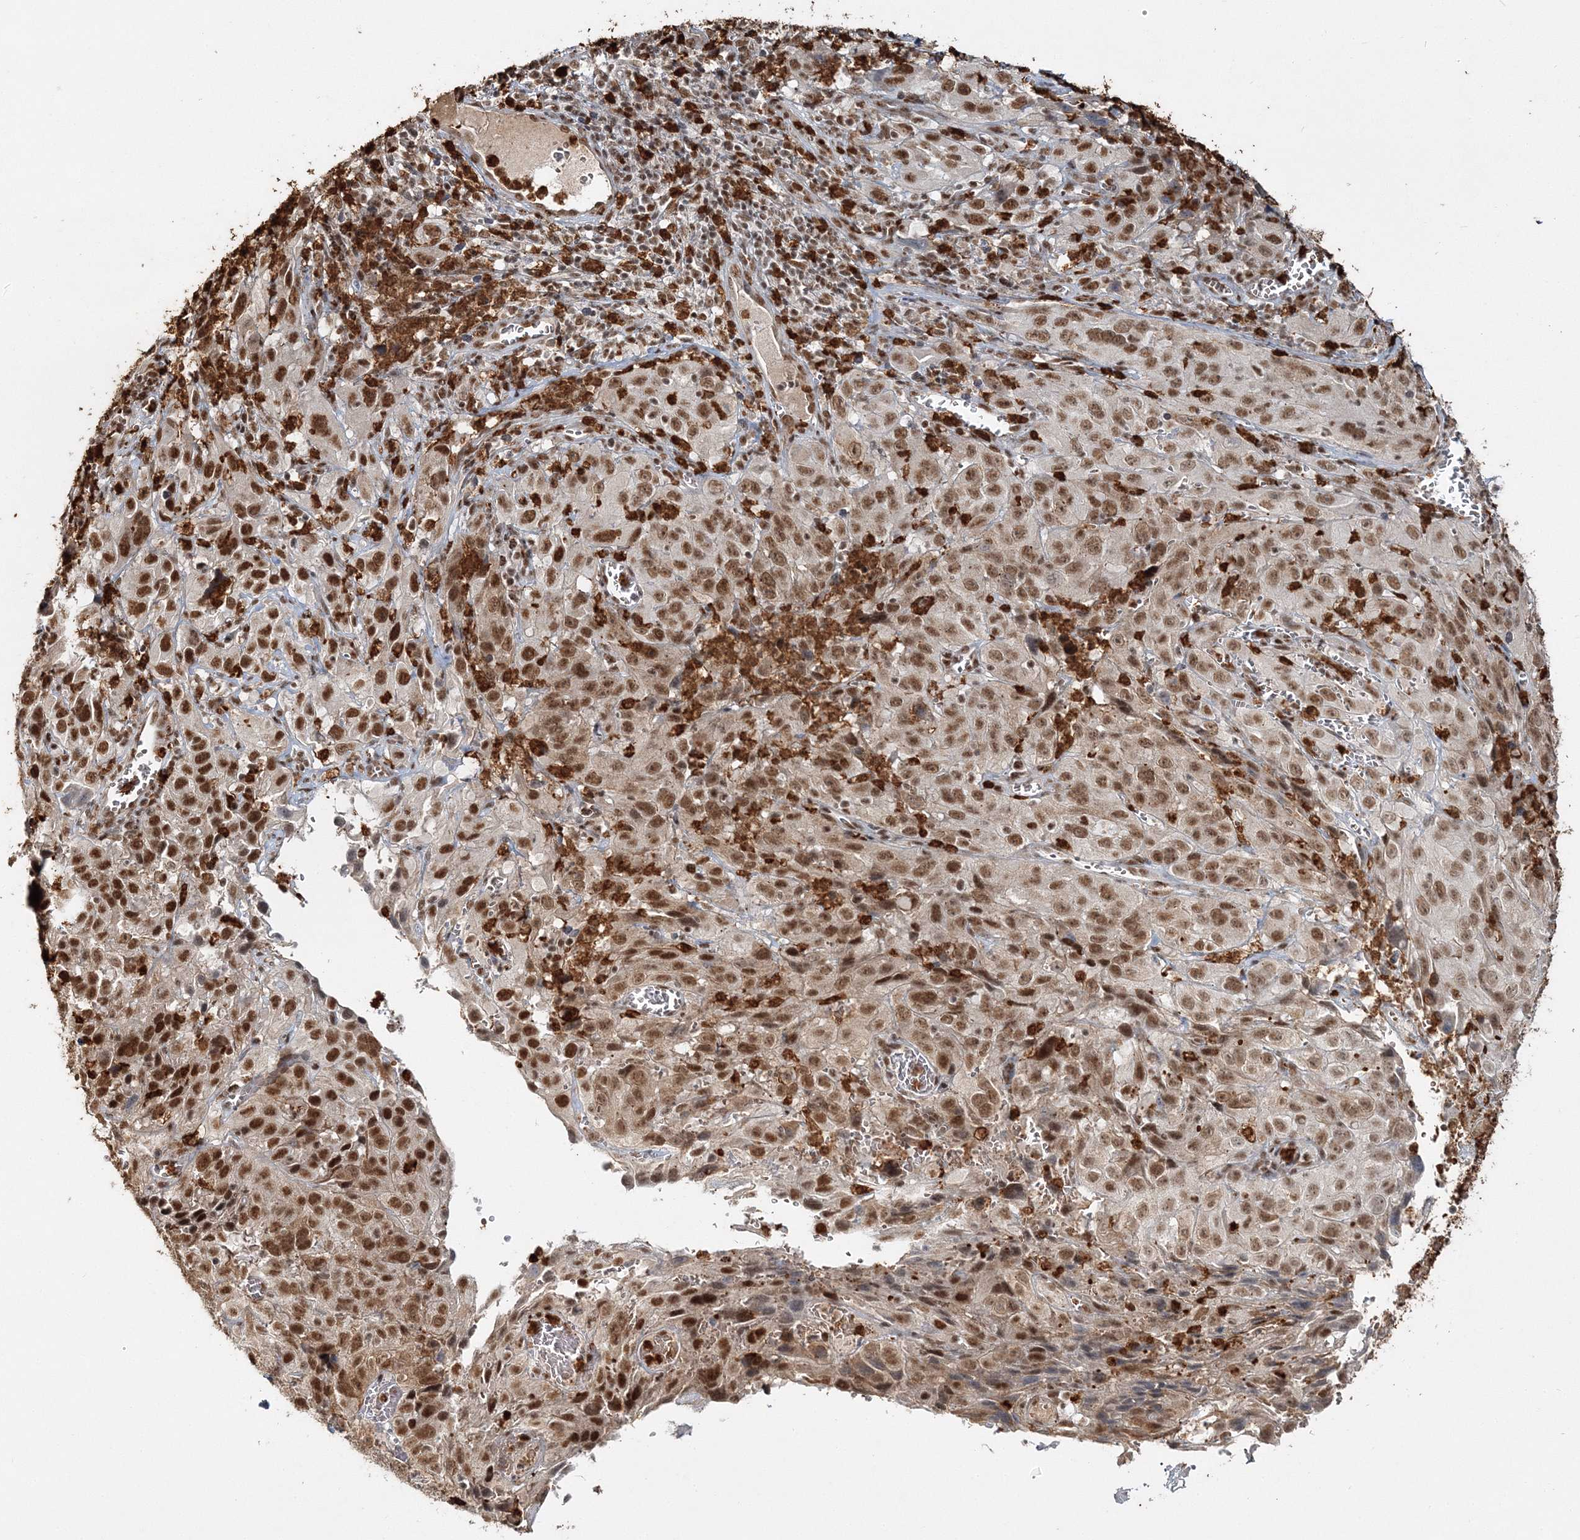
{"staining": {"intensity": "strong", "quantity": ">75%", "location": "nuclear"}, "tissue": "cervical cancer", "cell_type": "Tumor cells", "image_type": "cancer", "snomed": [{"axis": "morphology", "description": "Squamous cell carcinoma, NOS"}, {"axis": "topography", "description": "Cervix"}], "caption": "Immunohistochemical staining of human cervical cancer exhibits high levels of strong nuclear staining in about >75% of tumor cells.", "gene": "QRICH1", "patient": {"sex": "female", "age": 32}}